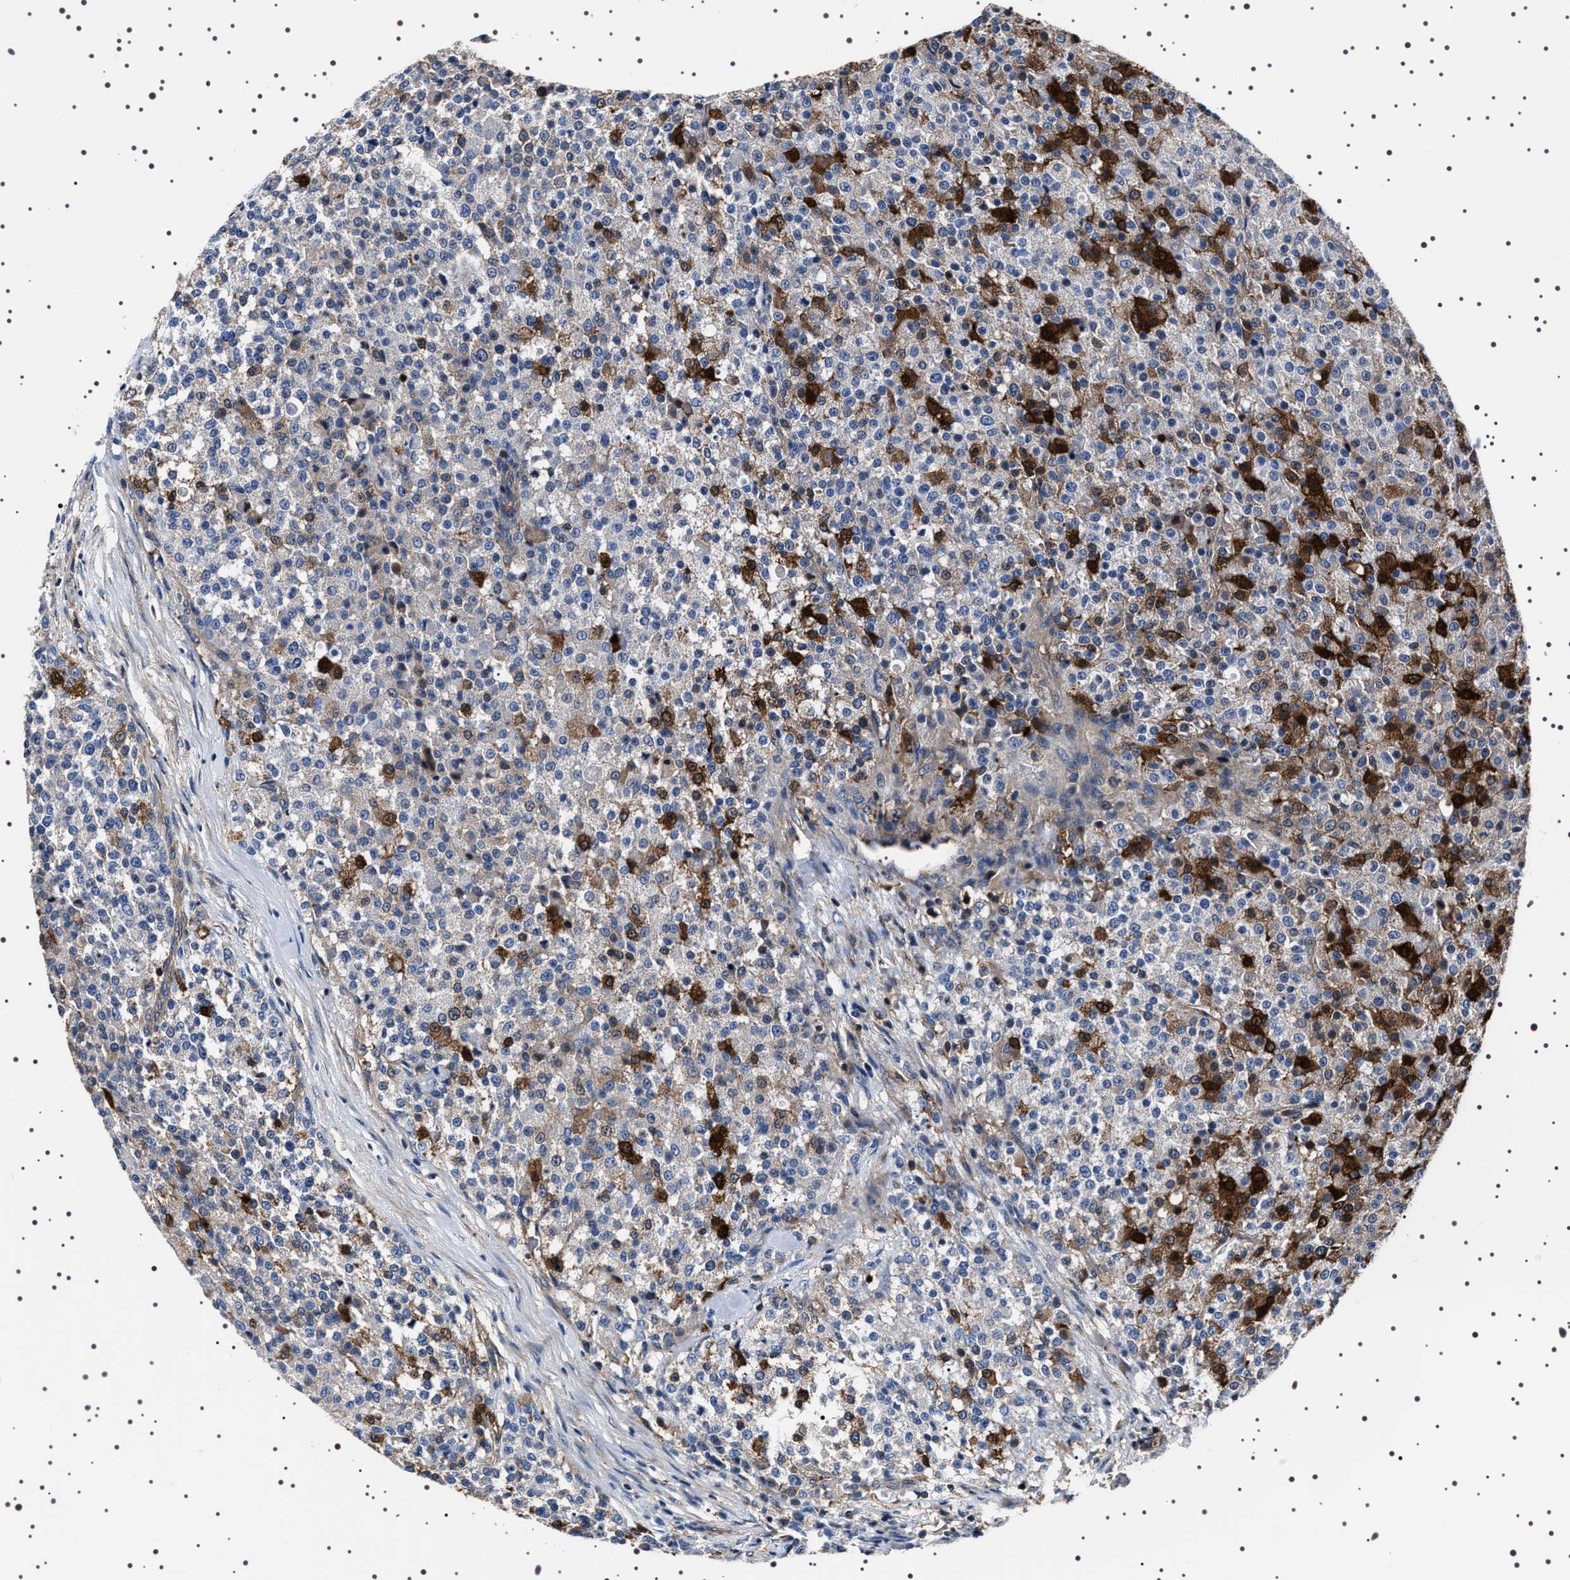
{"staining": {"intensity": "moderate", "quantity": "<25%", "location": "cytoplasmic/membranous,nuclear"}, "tissue": "testis cancer", "cell_type": "Tumor cells", "image_type": "cancer", "snomed": [{"axis": "morphology", "description": "Seminoma, NOS"}, {"axis": "topography", "description": "Testis"}], "caption": "High-magnification brightfield microscopy of testis seminoma stained with DAB (brown) and counterstained with hematoxylin (blue). tumor cells exhibit moderate cytoplasmic/membranous and nuclear expression is seen in about<25% of cells. (Stains: DAB (3,3'-diaminobenzidine) in brown, nuclei in blue, Microscopy: brightfield microscopy at high magnification).", "gene": "WDR1", "patient": {"sex": "male", "age": 59}}